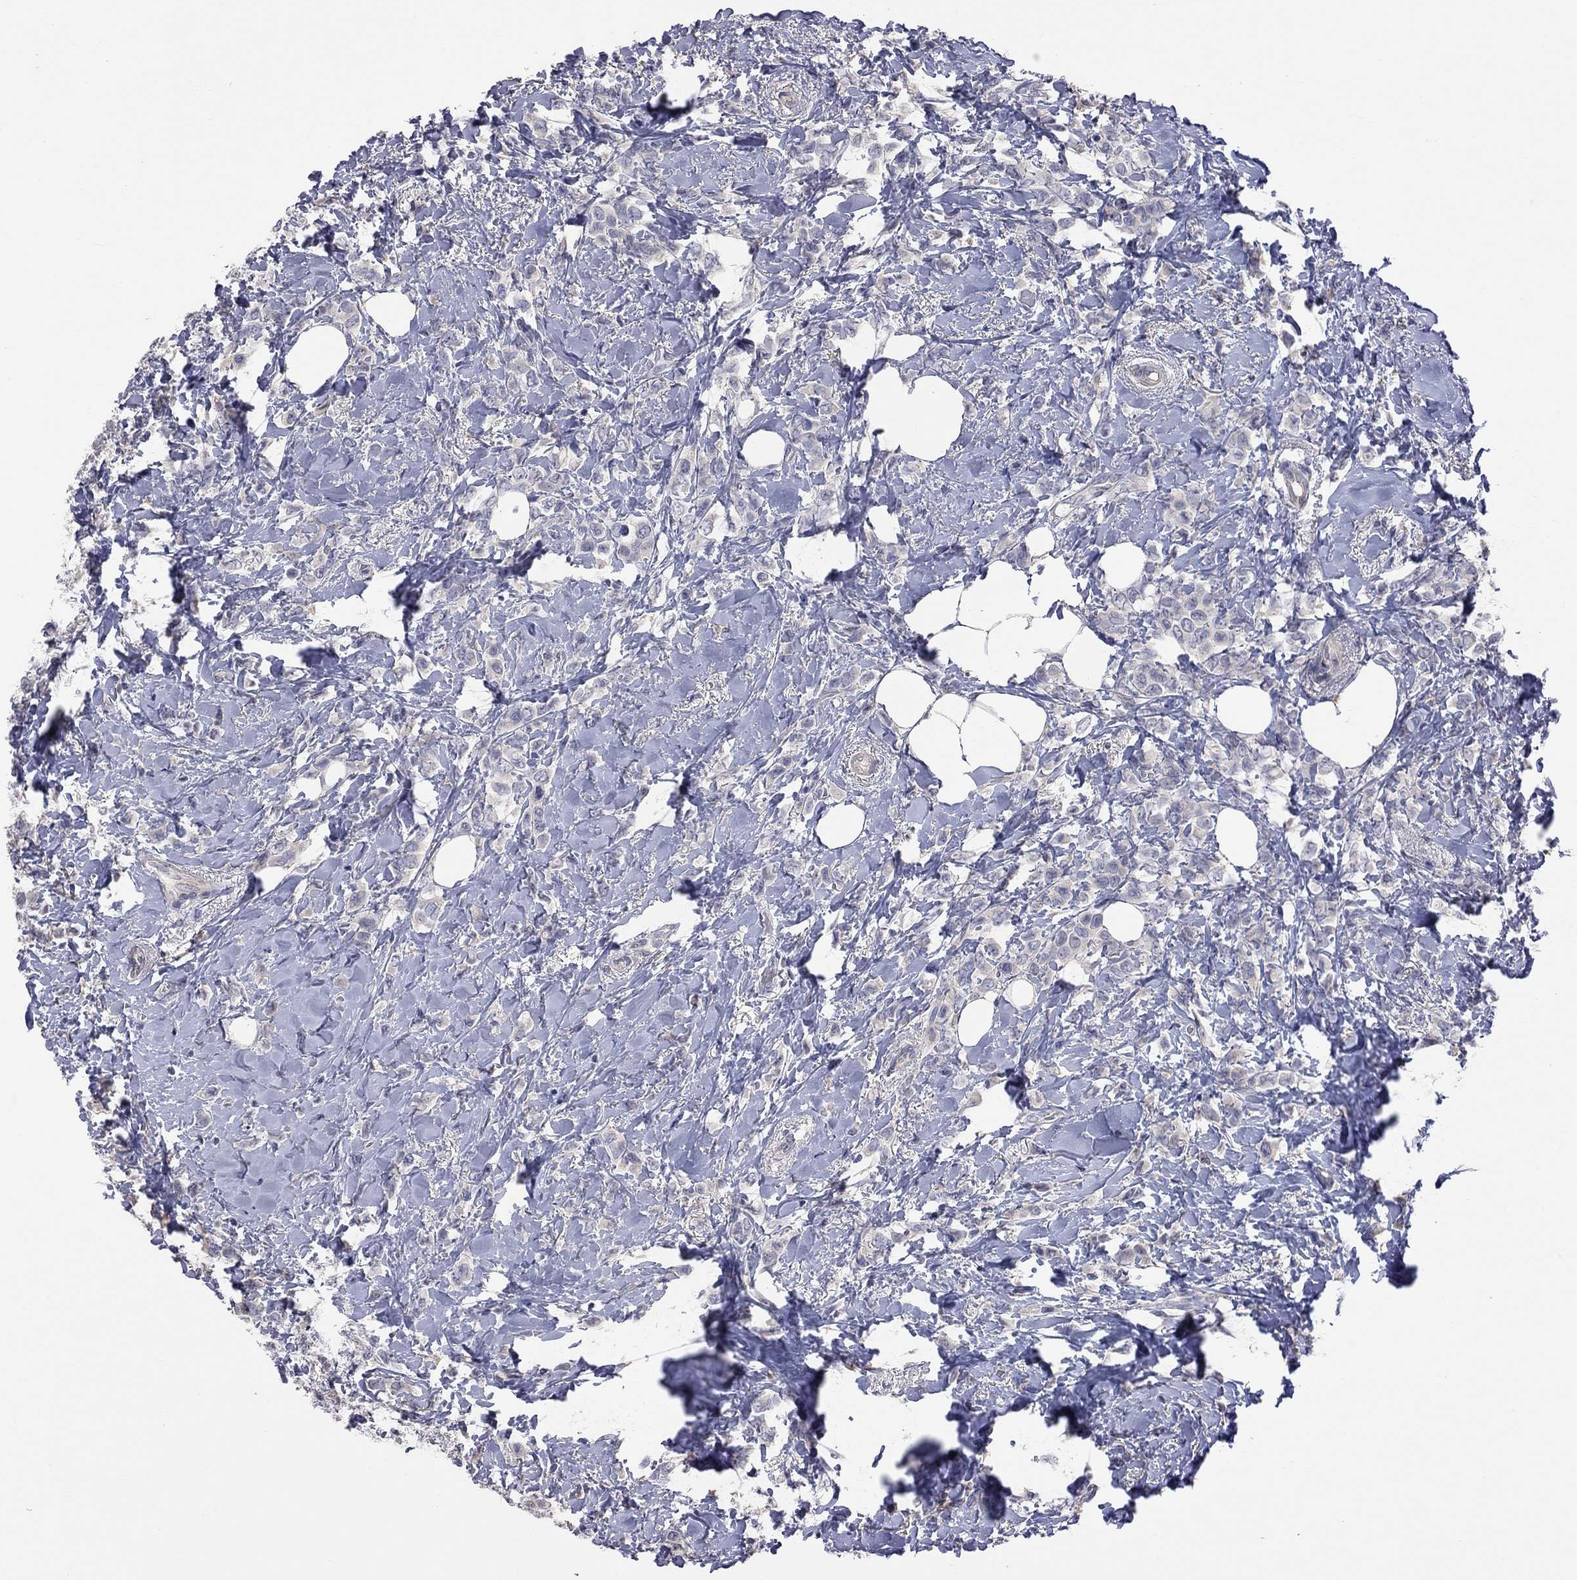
{"staining": {"intensity": "negative", "quantity": "none", "location": "none"}, "tissue": "breast cancer", "cell_type": "Tumor cells", "image_type": "cancer", "snomed": [{"axis": "morphology", "description": "Lobular carcinoma"}, {"axis": "topography", "description": "Breast"}], "caption": "Histopathology image shows no significant protein staining in tumor cells of breast cancer (lobular carcinoma).", "gene": "HYLS1", "patient": {"sex": "female", "age": 66}}